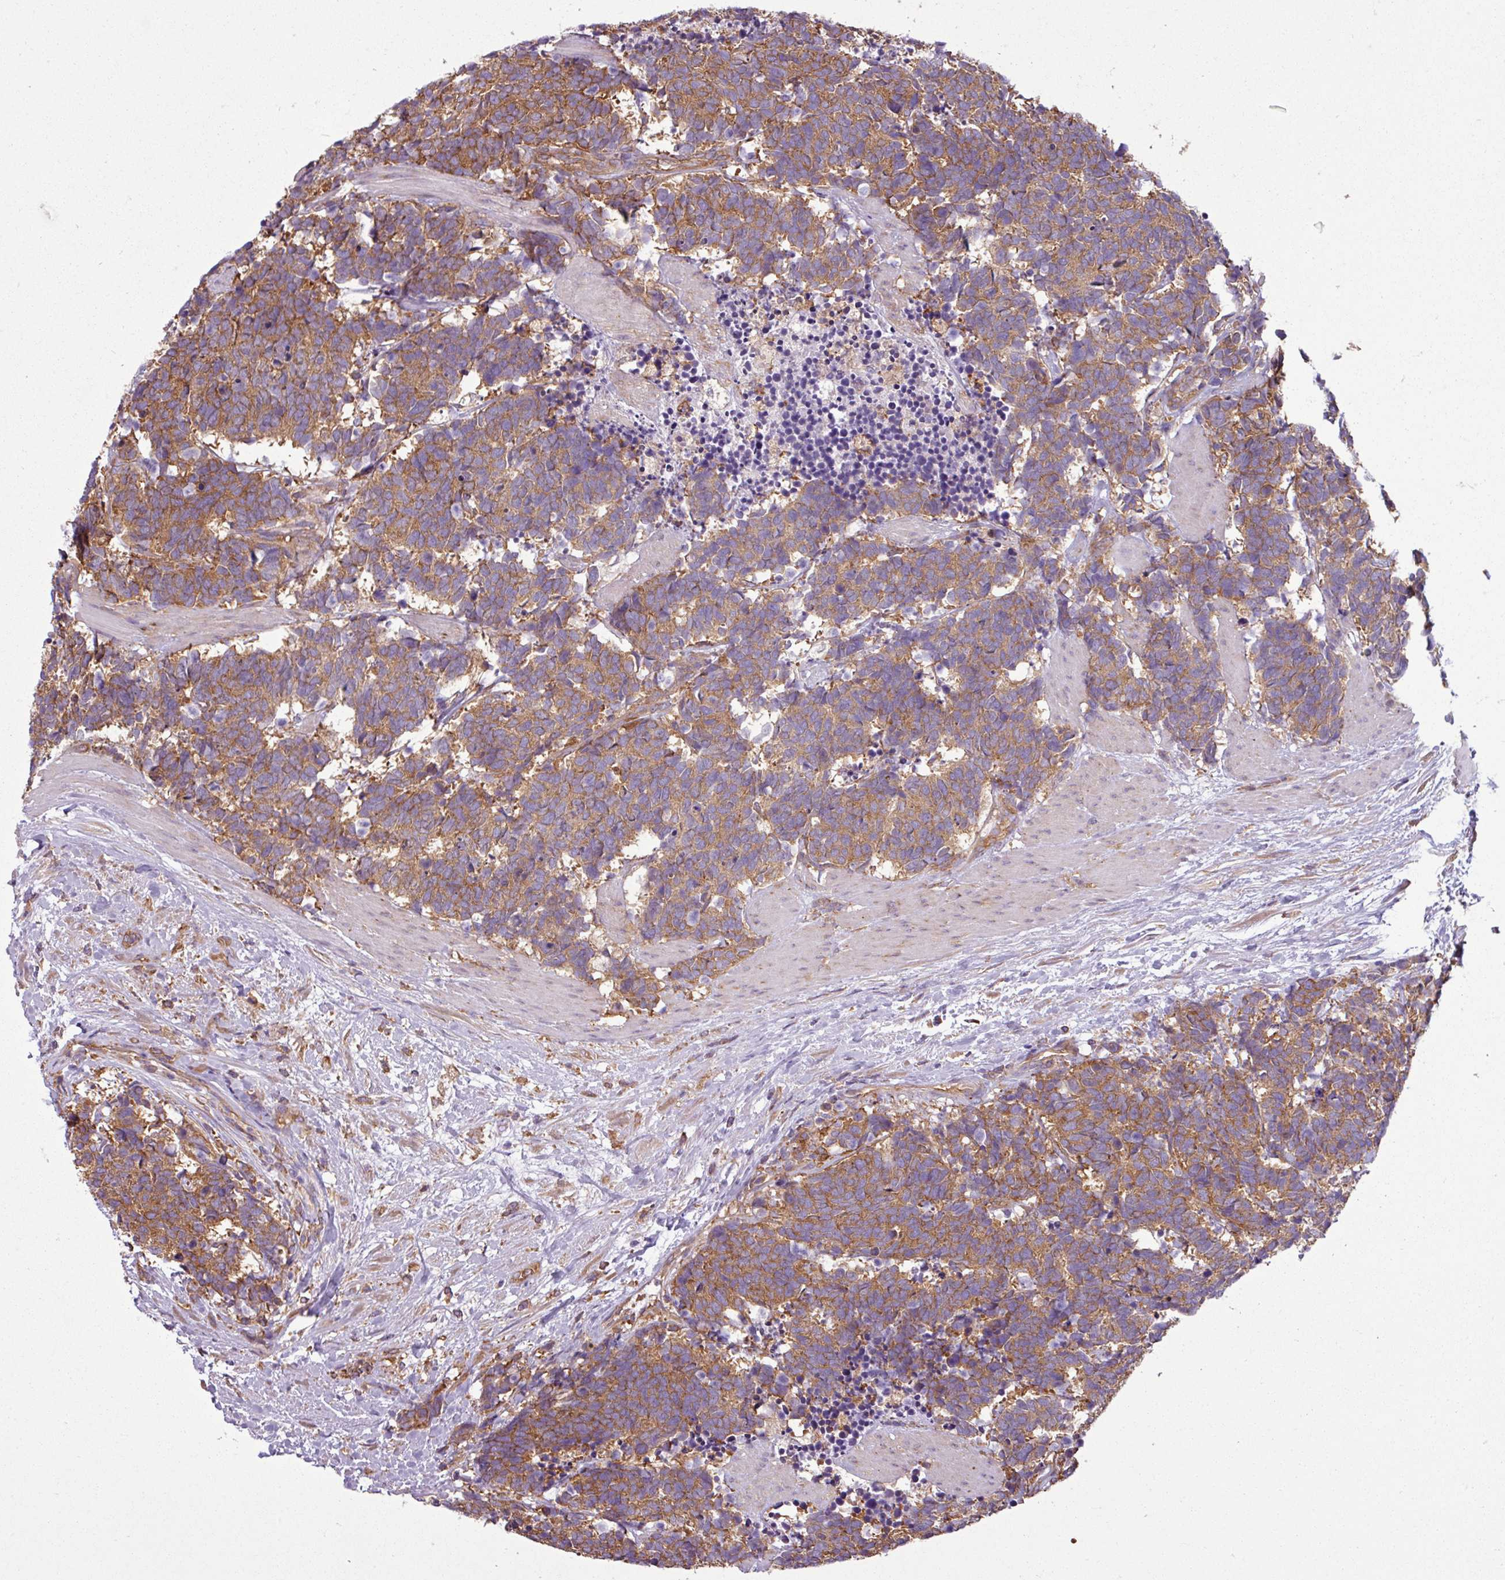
{"staining": {"intensity": "moderate", "quantity": ">75%", "location": "cytoplasmic/membranous"}, "tissue": "carcinoid", "cell_type": "Tumor cells", "image_type": "cancer", "snomed": [{"axis": "morphology", "description": "Carcinoma, NOS"}, {"axis": "morphology", "description": "Carcinoid, malignant, NOS"}, {"axis": "topography", "description": "Prostate"}], "caption": "Protein positivity by immunohistochemistry reveals moderate cytoplasmic/membranous positivity in about >75% of tumor cells in carcinoma.", "gene": "PACSIN2", "patient": {"sex": "male", "age": 57}}